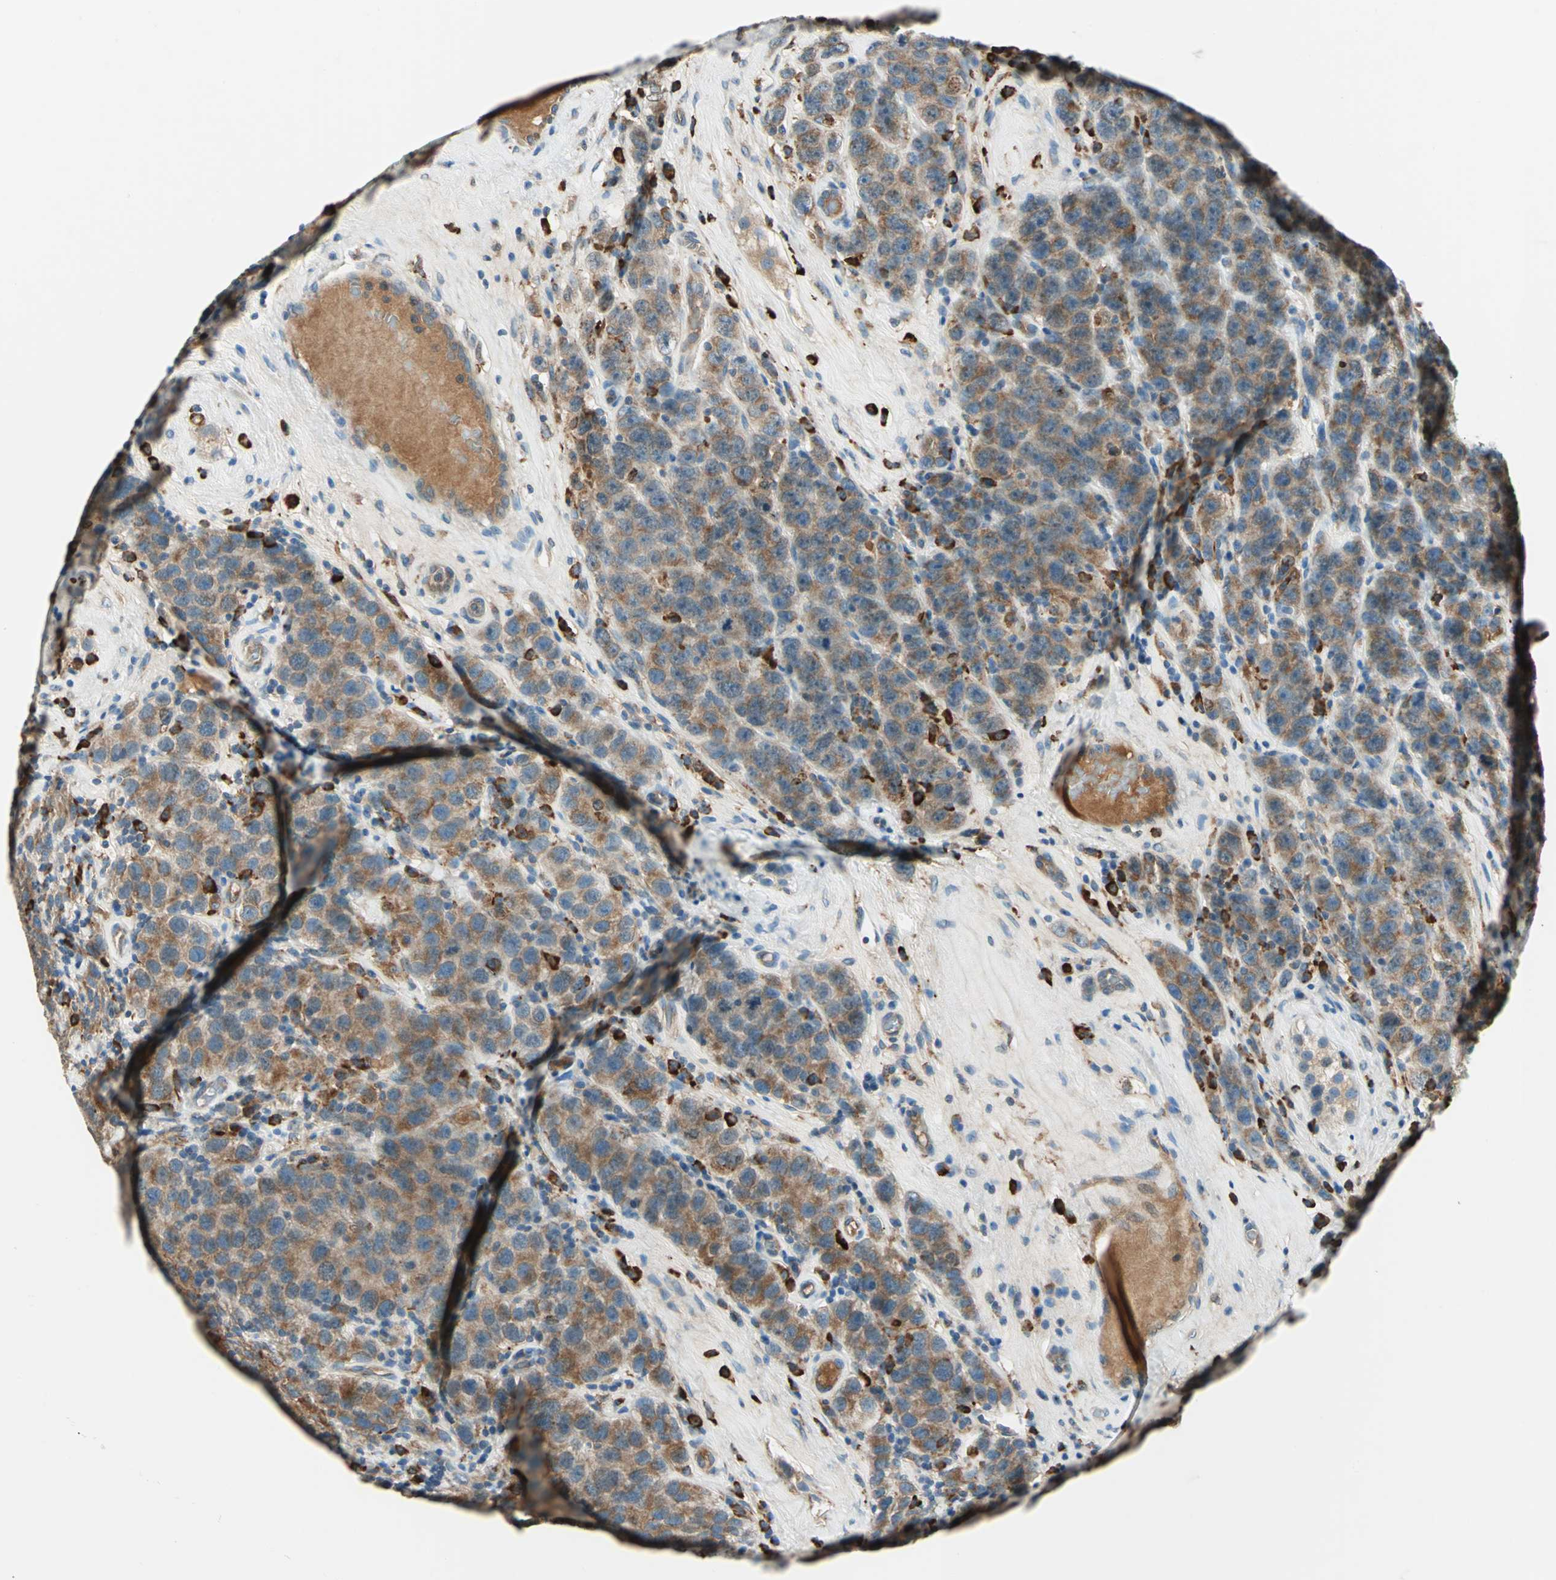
{"staining": {"intensity": "moderate", "quantity": ">75%", "location": "cytoplasmic/membranous"}, "tissue": "testis cancer", "cell_type": "Tumor cells", "image_type": "cancer", "snomed": [{"axis": "morphology", "description": "Seminoma, NOS"}, {"axis": "topography", "description": "Testis"}], "caption": "A photomicrograph showing moderate cytoplasmic/membranous staining in about >75% of tumor cells in seminoma (testis), as visualized by brown immunohistochemical staining.", "gene": "PDIA4", "patient": {"sex": "male", "age": 52}}